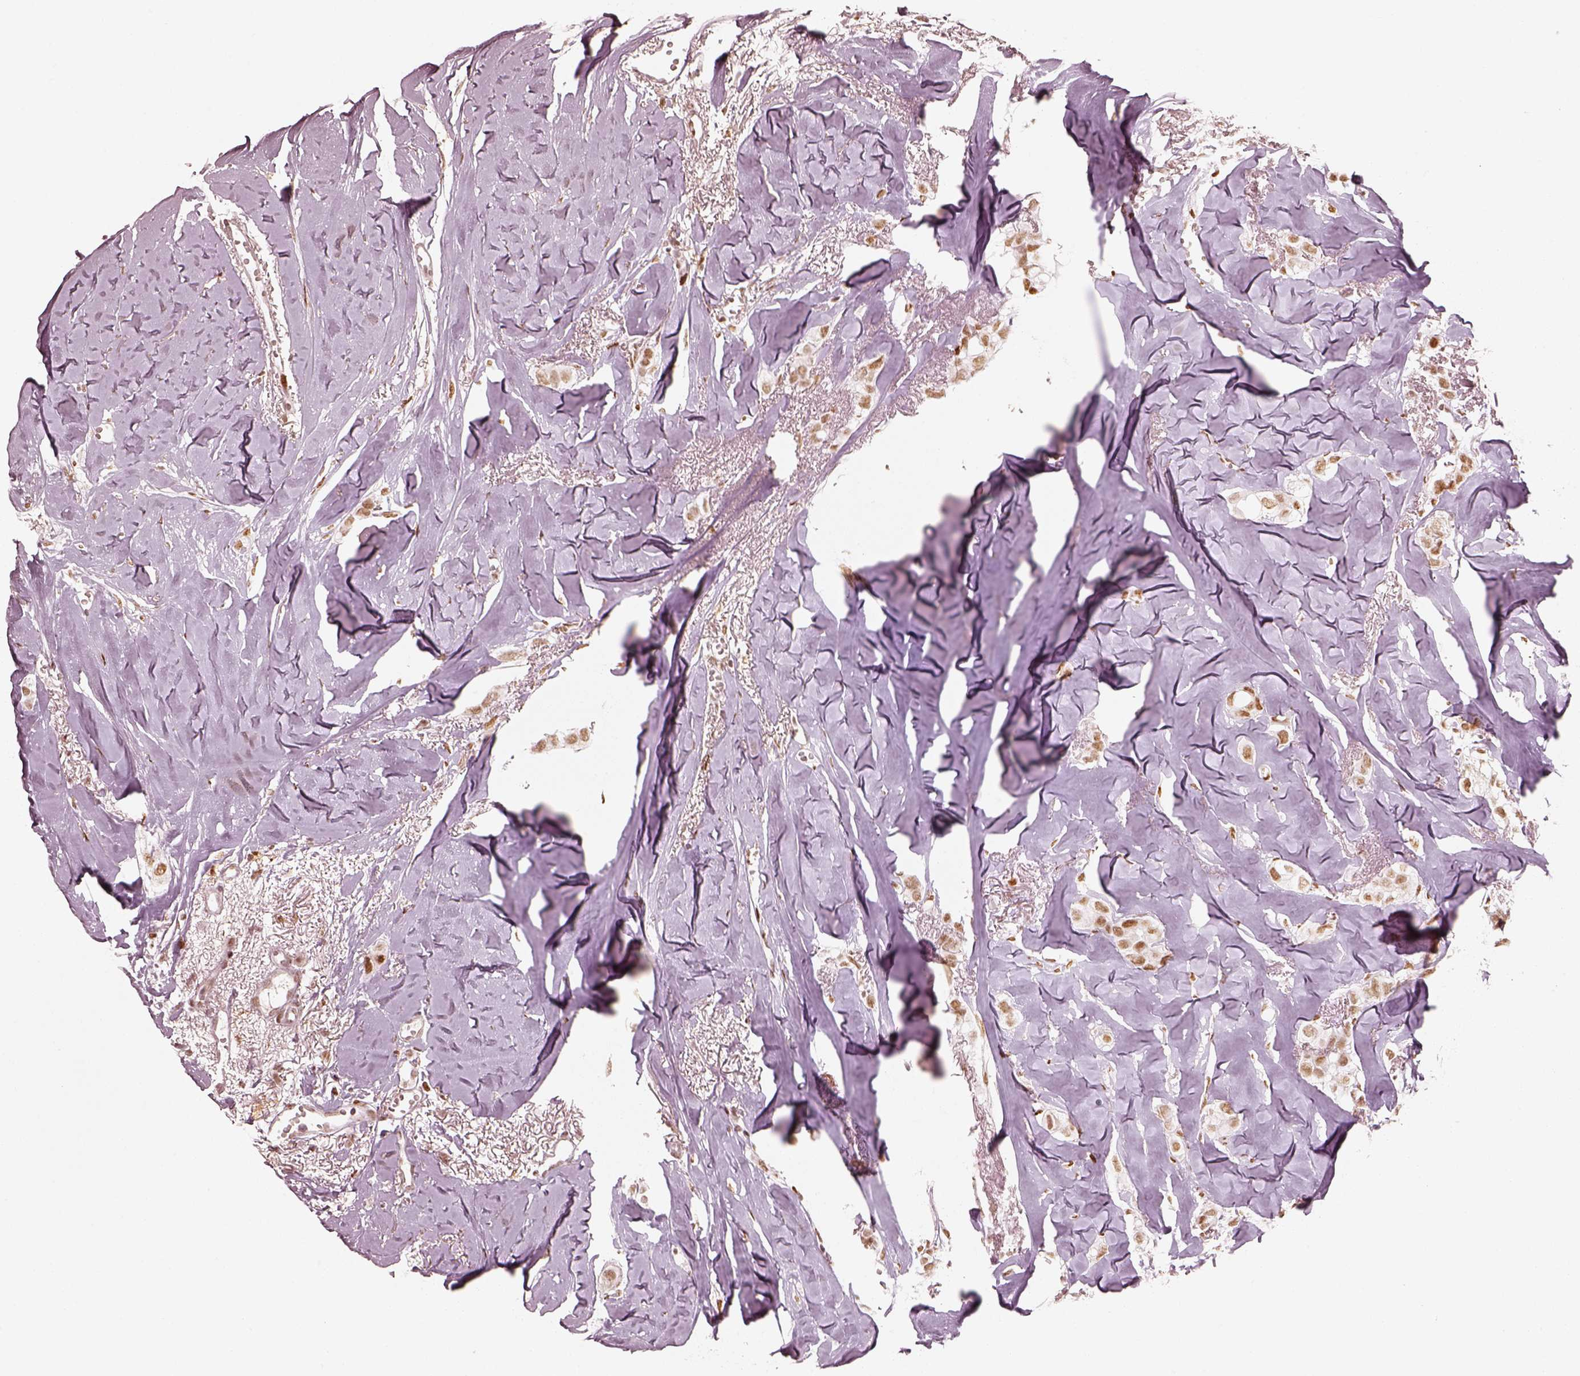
{"staining": {"intensity": "moderate", "quantity": ">75%", "location": "nuclear"}, "tissue": "breast cancer", "cell_type": "Tumor cells", "image_type": "cancer", "snomed": [{"axis": "morphology", "description": "Duct carcinoma"}, {"axis": "topography", "description": "Breast"}], "caption": "Brown immunohistochemical staining in breast cancer exhibits moderate nuclear staining in approximately >75% of tumor cells.", "gene": "HNRNPC", "patient": {"sex": "female", "age": 85}}